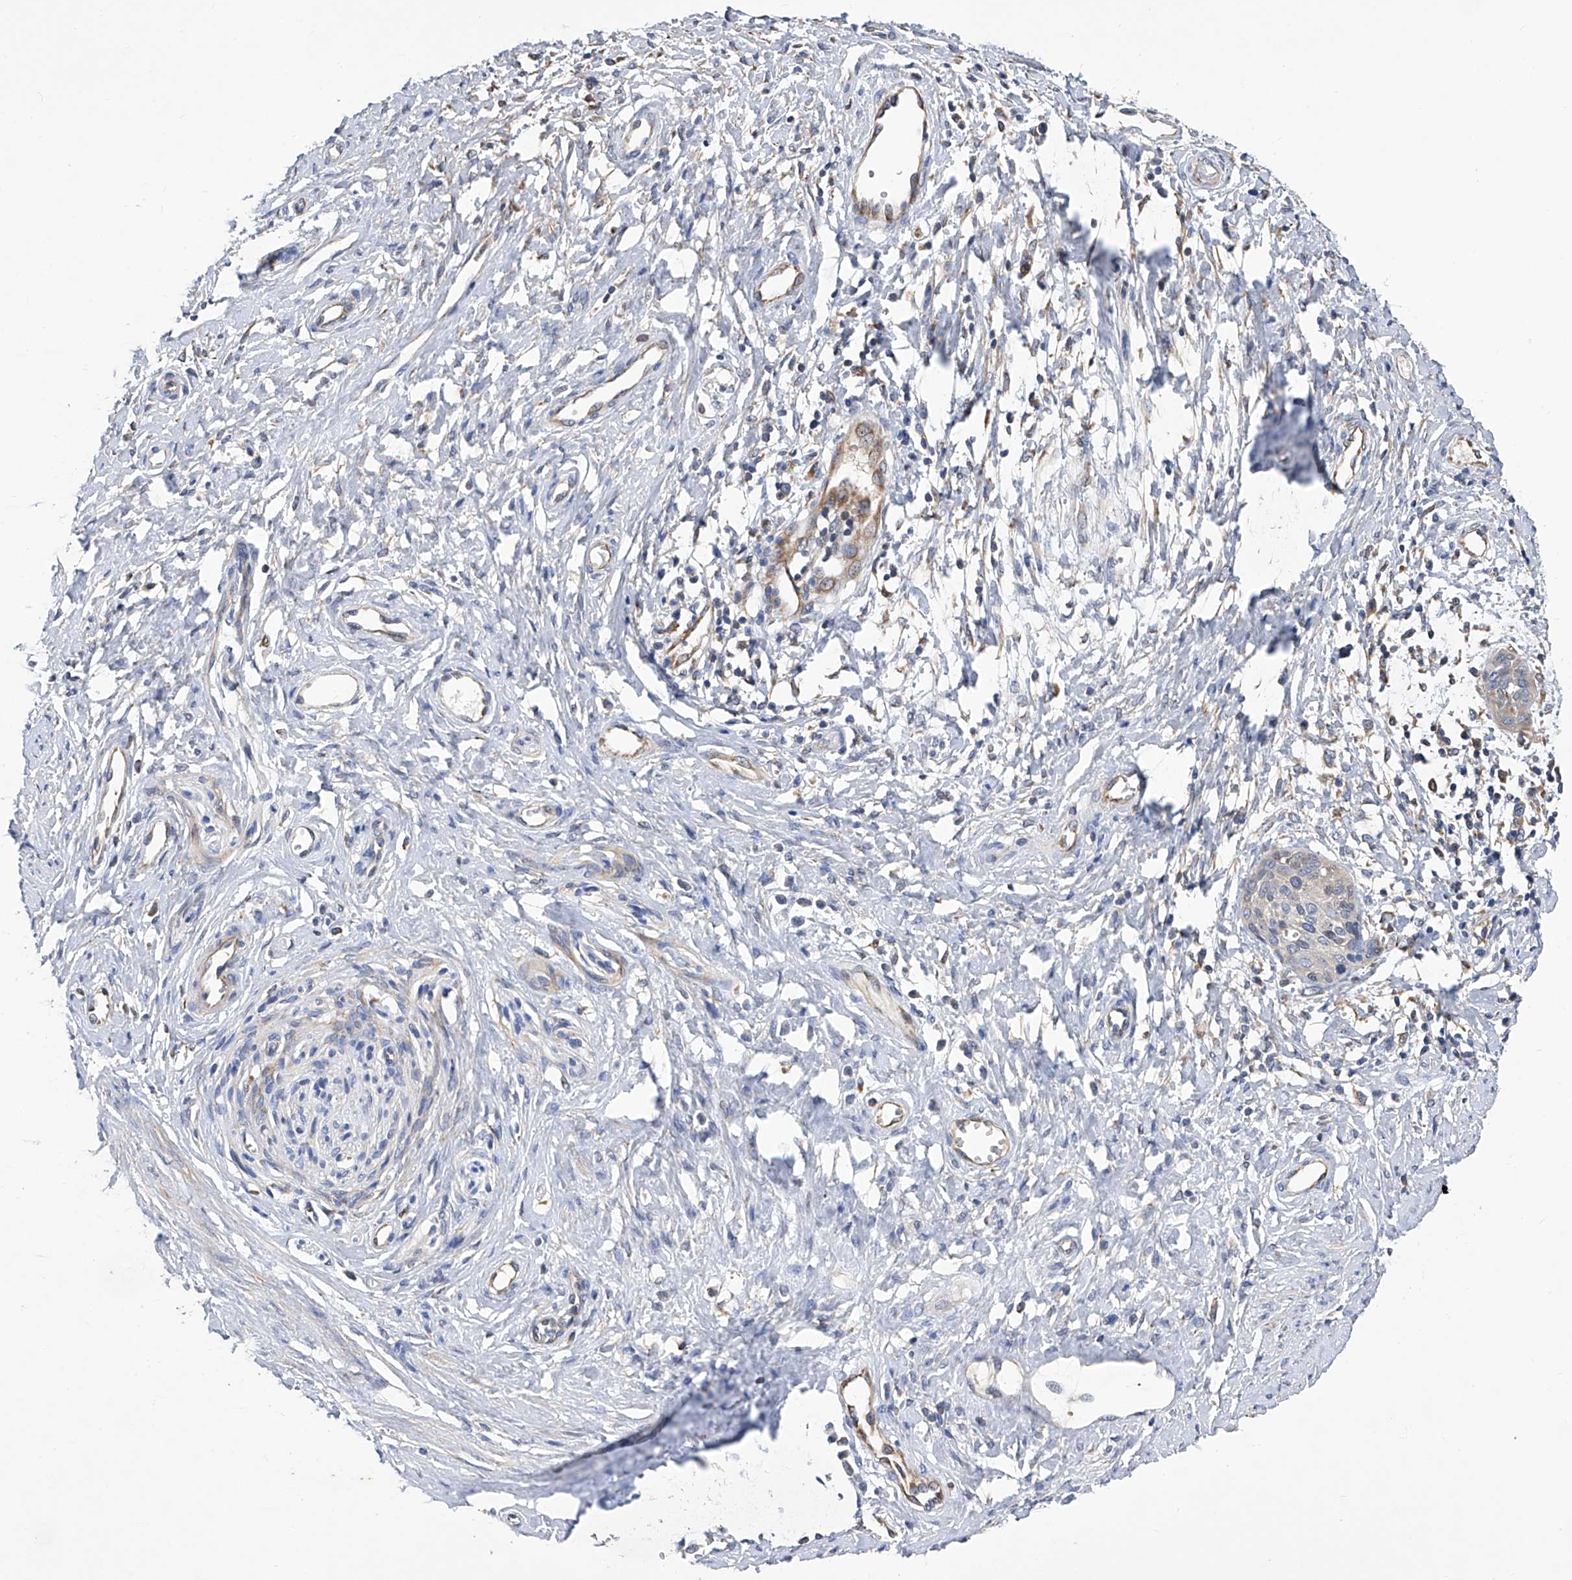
{"staining": {"intensity": "negative", "quantity": "none", "location": "none"}, "tissue": "cervical cancer", "cell_type": "Tumor cells", "image_type": "cancer", "snomed": [{"axis": "morphology", "description": "Squamous cell carcinoma, NOS"}, {"axis": "topography", "description": "Cervix"}], "caption": "Tumor cells are negative for brown protein staining in squamous cell carcinoma (cervical).", "gene": "SPATA20", "patient": {"sex": "female", "age": 37}}